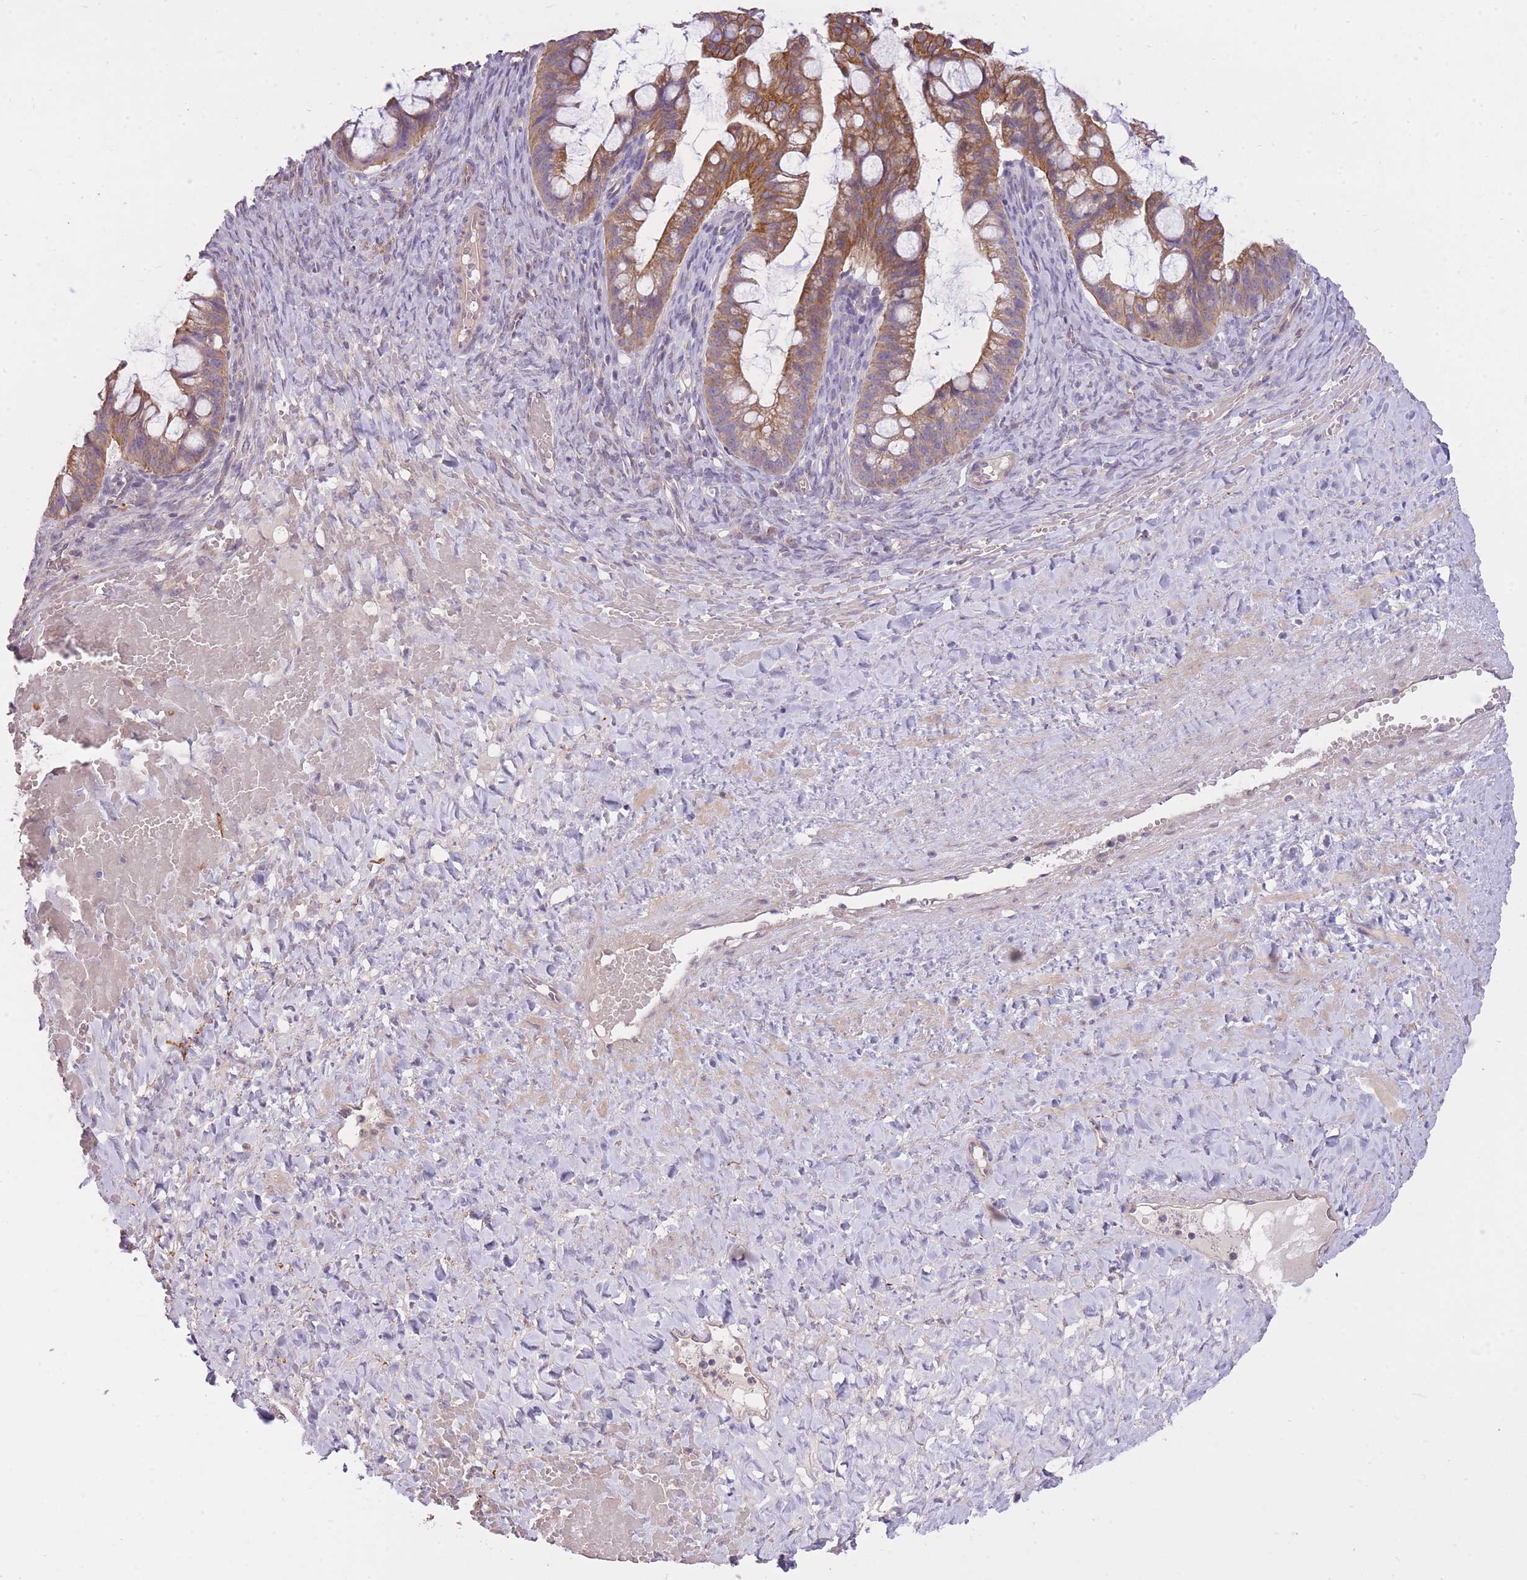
{"staining": {"intensity": "moderate", "quantity": ">75%", "location": "cytoplasmic/membranous"}, "tissue": "ovarian cancer", "cell_type": "Tumor cells", "image_type": "cancer", "snomed": [{"axis": "morphology", "description": "Cystadenocarcinoma, mucinous, NOS"}, {"axis": "topography", "description": "Ovary"}], "caption": "There is medium levels of moderate cytoplasmic/membranous positivity in tumor cells of mucinous cystadenocarcinoma (ovarian), as demonstrated by immunohistochemical staining (brown color).", "gene": "REV1", "patient": {"sex": "female", "age": 73}}